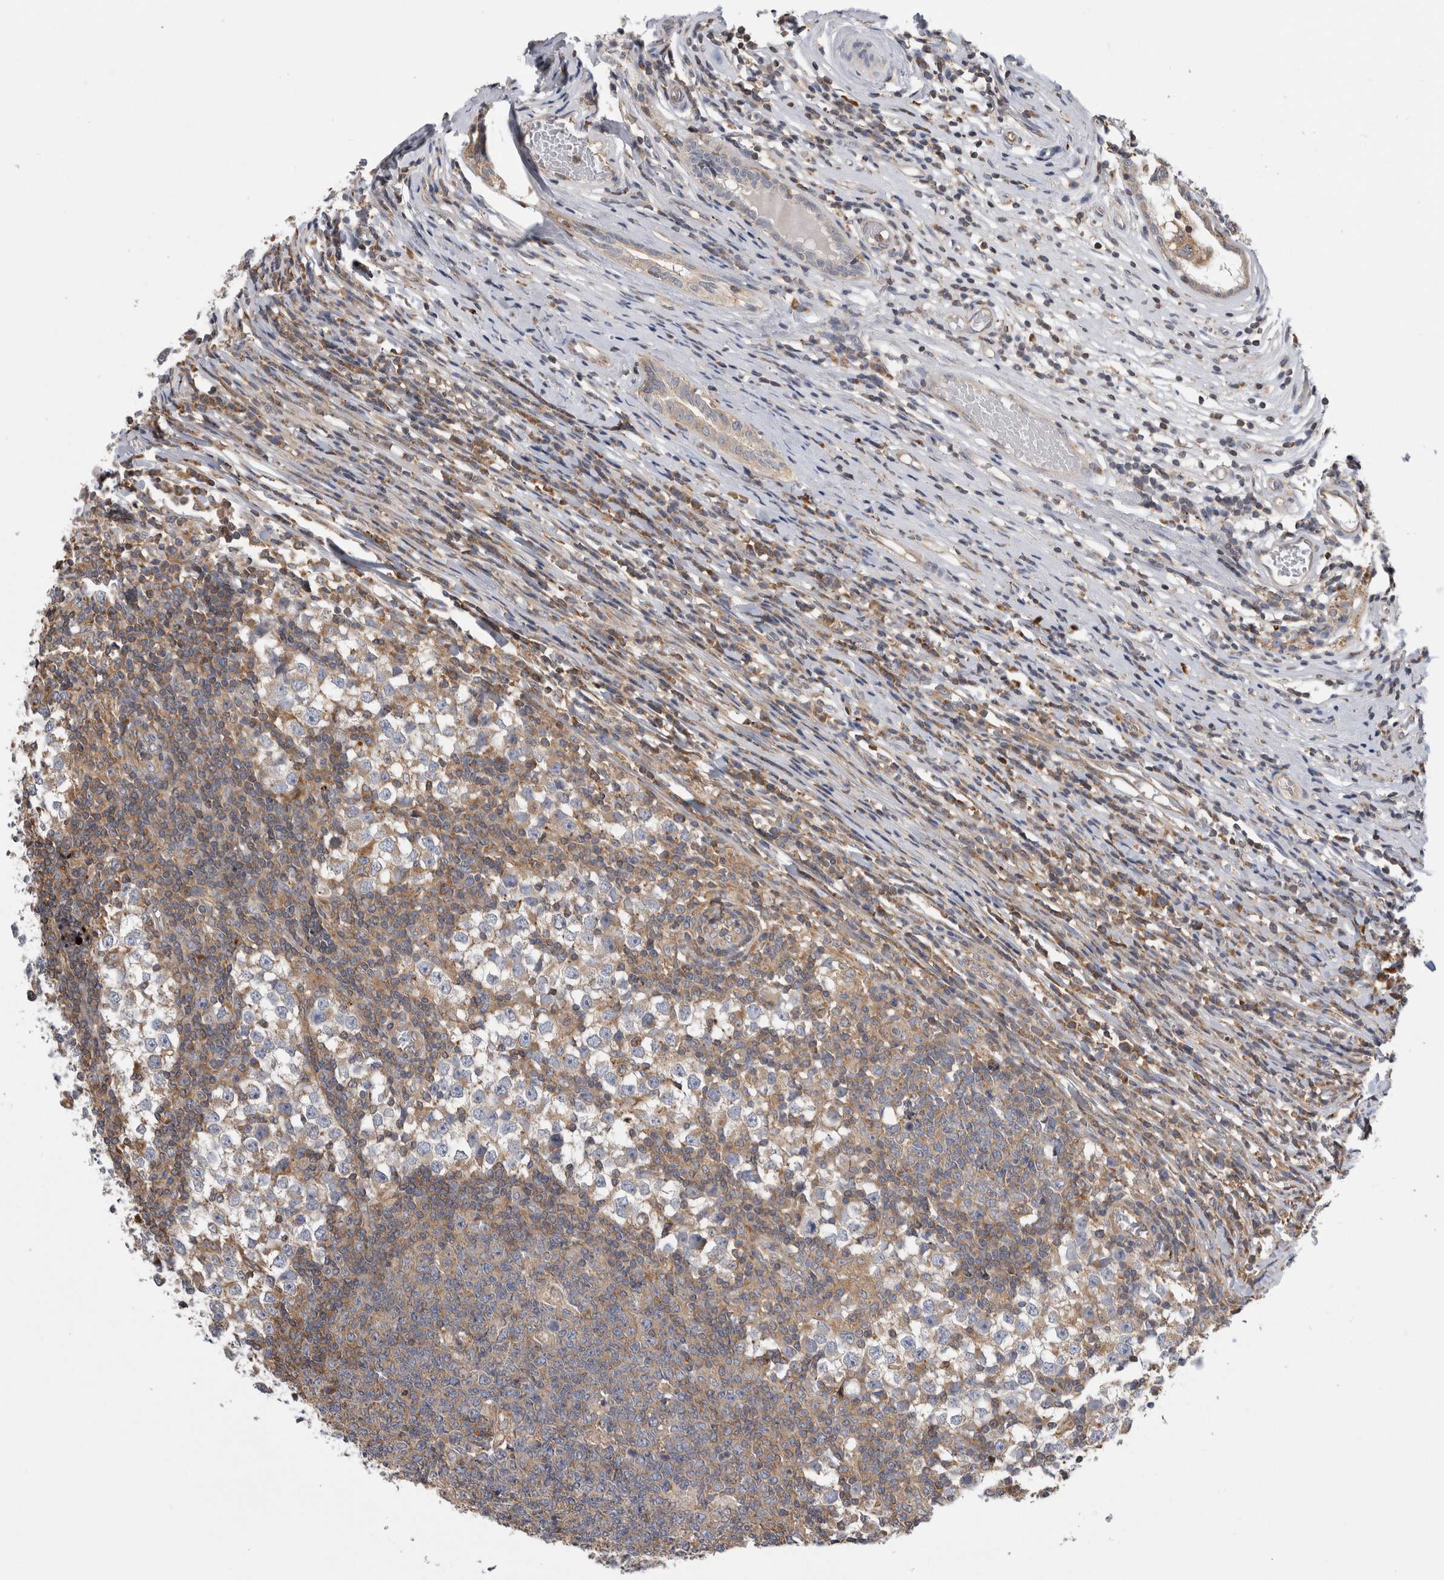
{"staining": {"intensity": "negative", "quantity": "none", "location": "none"}, "tissue": "testis cancer", "cell_type": "Tumor cells", "image_type": "cancer", "snomed": [{"axis": "morphology", "description": "Seminoma, NOS"}, {"axis": "topography", "description": "Testis"}], "caption": "Immunohistochemistry of seminoma (testis) displays no positivity in tumor cells.", "gene": "GRIK2", "patient": {"sex": "male", "age": 65}}